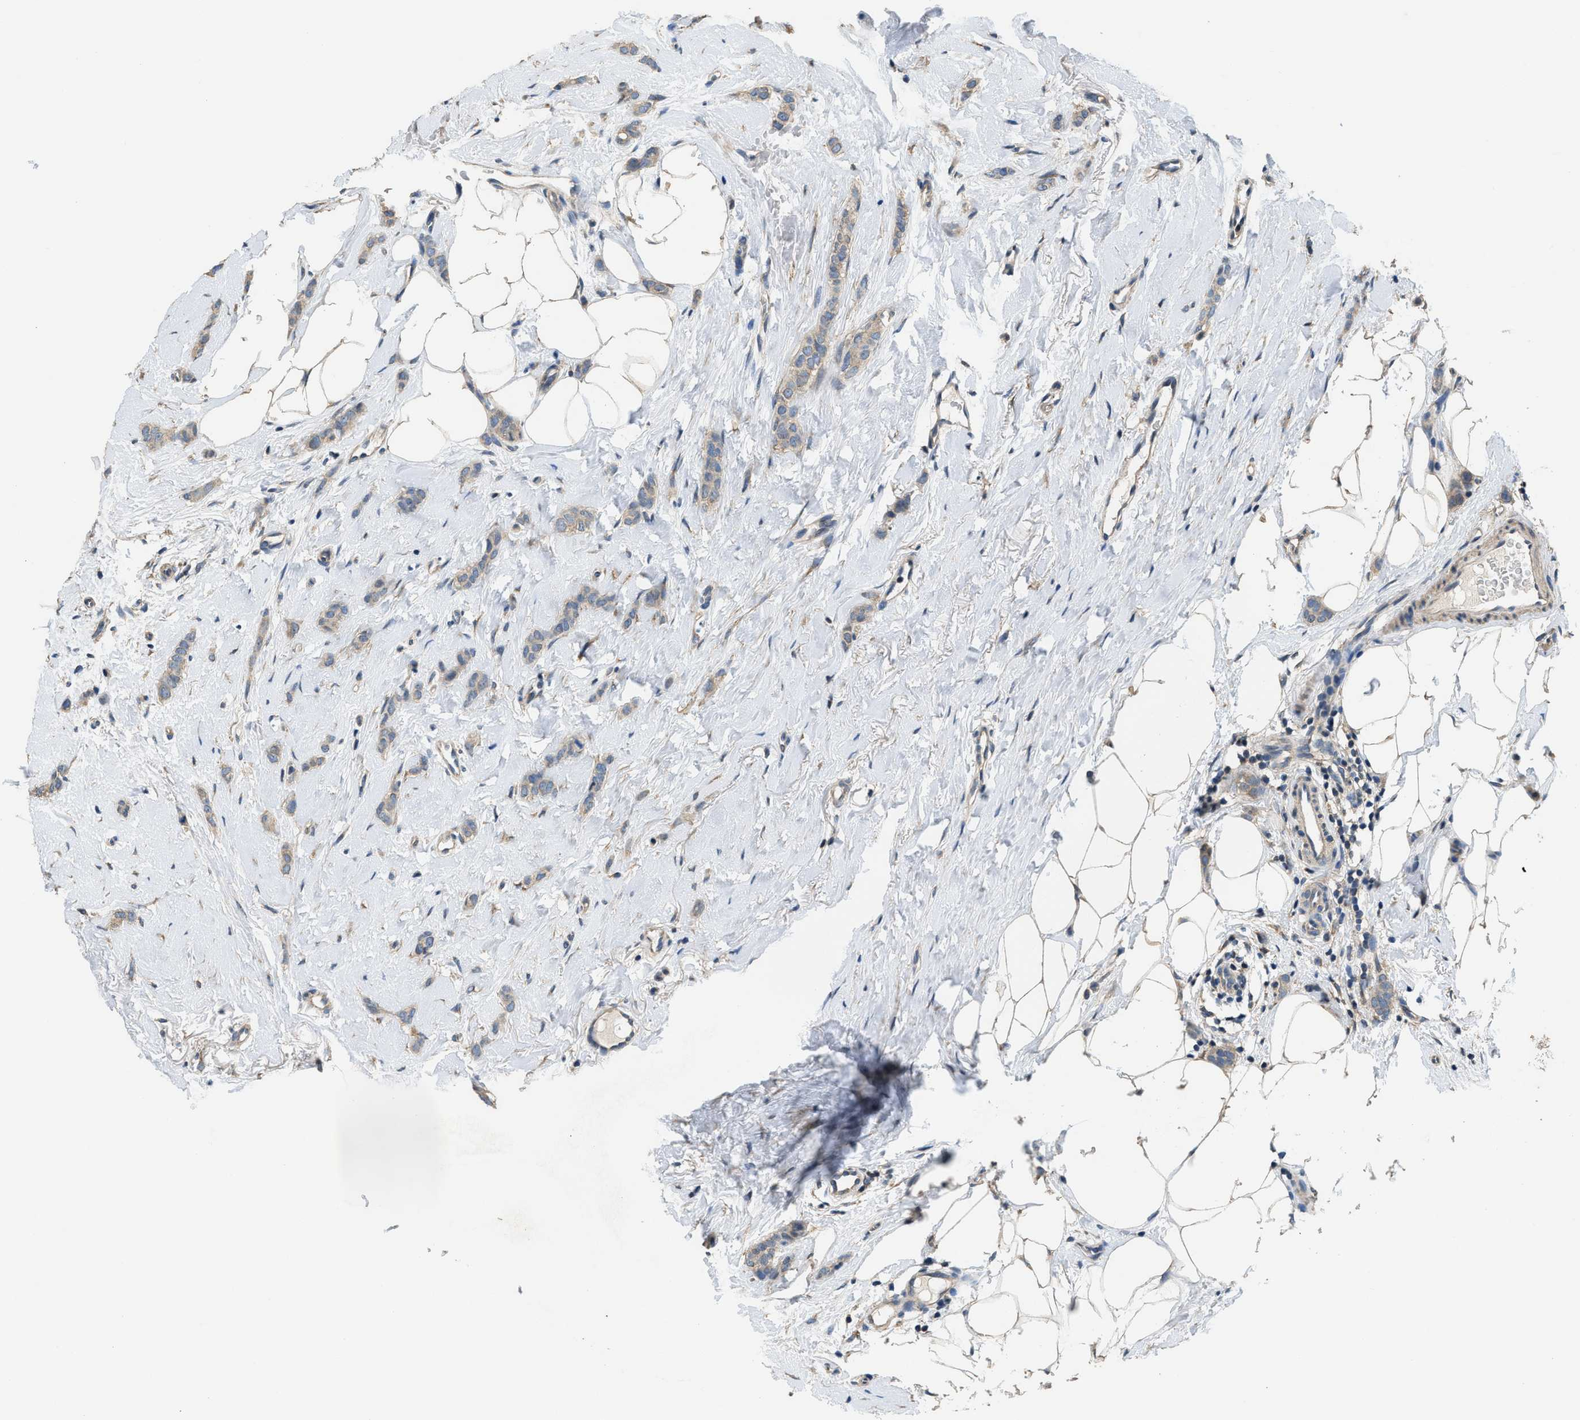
{"staining": {"intensity": "weak", "quantity": ">75%", "location": "cytoplasmic/membranous"}, "tissue": "breast cancer", "cell_type": "Tumor cells", "image_type": "cancer", "snomed": [{"axis": "morphology", "description": "Lobular carcinoma"}, {"axis": "topography", "description": "Skin"}, {"axis": "topography", "description": "Breast"}], "caption": "Immunohistochemistry (IHC) of breast cancer (lobular carcinoma) demonstrates low levels of weak cytoplasmic/membranous staining in approximately >75% of tumor cells. (Stains: DAB (3,3'-diaminobenzidine) in brown, nuclei in blue, Microscopy: brightfield microscopy at high magnification).", "gene": "SSH2", "patient": {"sex": "female", "age": 46}}